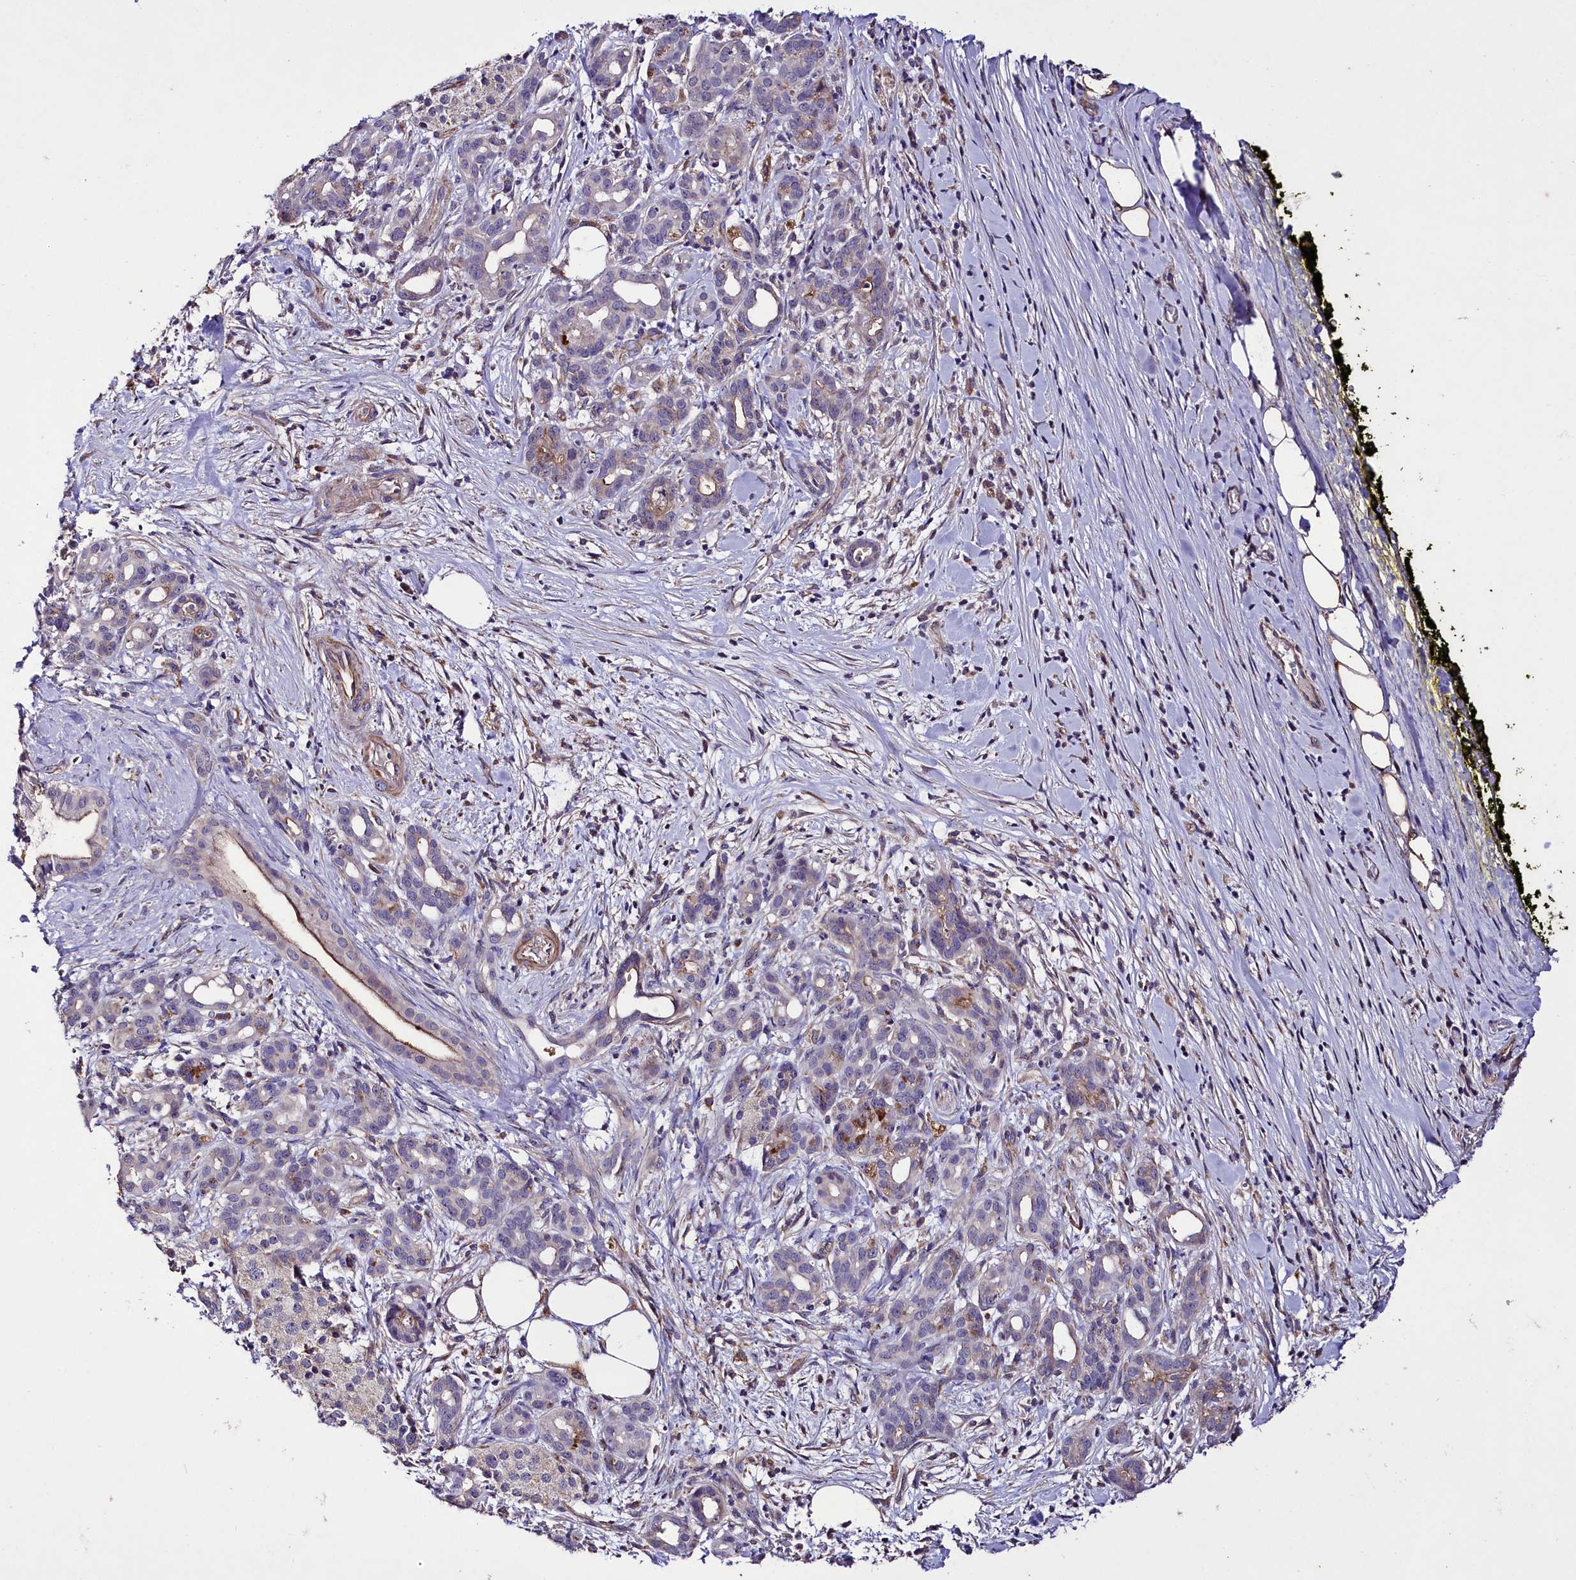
{"staining": {"intensity": "moderate", "quantity": "25%-75%", "location": "cytoplasmic/membranous"}, "tissue": "pancreatic cancer", "cell_type": "Tumor cells", "image_type": "cancer", "snomed": [{"axis": "morphology", "description": "Adenocarcinoma, NOS"}, {"axis": "topography", "description": "Pancreas"}], "caption": "Pancreatic cancer (adenocarcinoma) stained with a brown dye shows moderate cytoplasmic/membranous positive positivity in approximately 25%-75% of tumor cells.", "gene": "SLC7A1", "patient": {"sex": "female", "age": 66}}